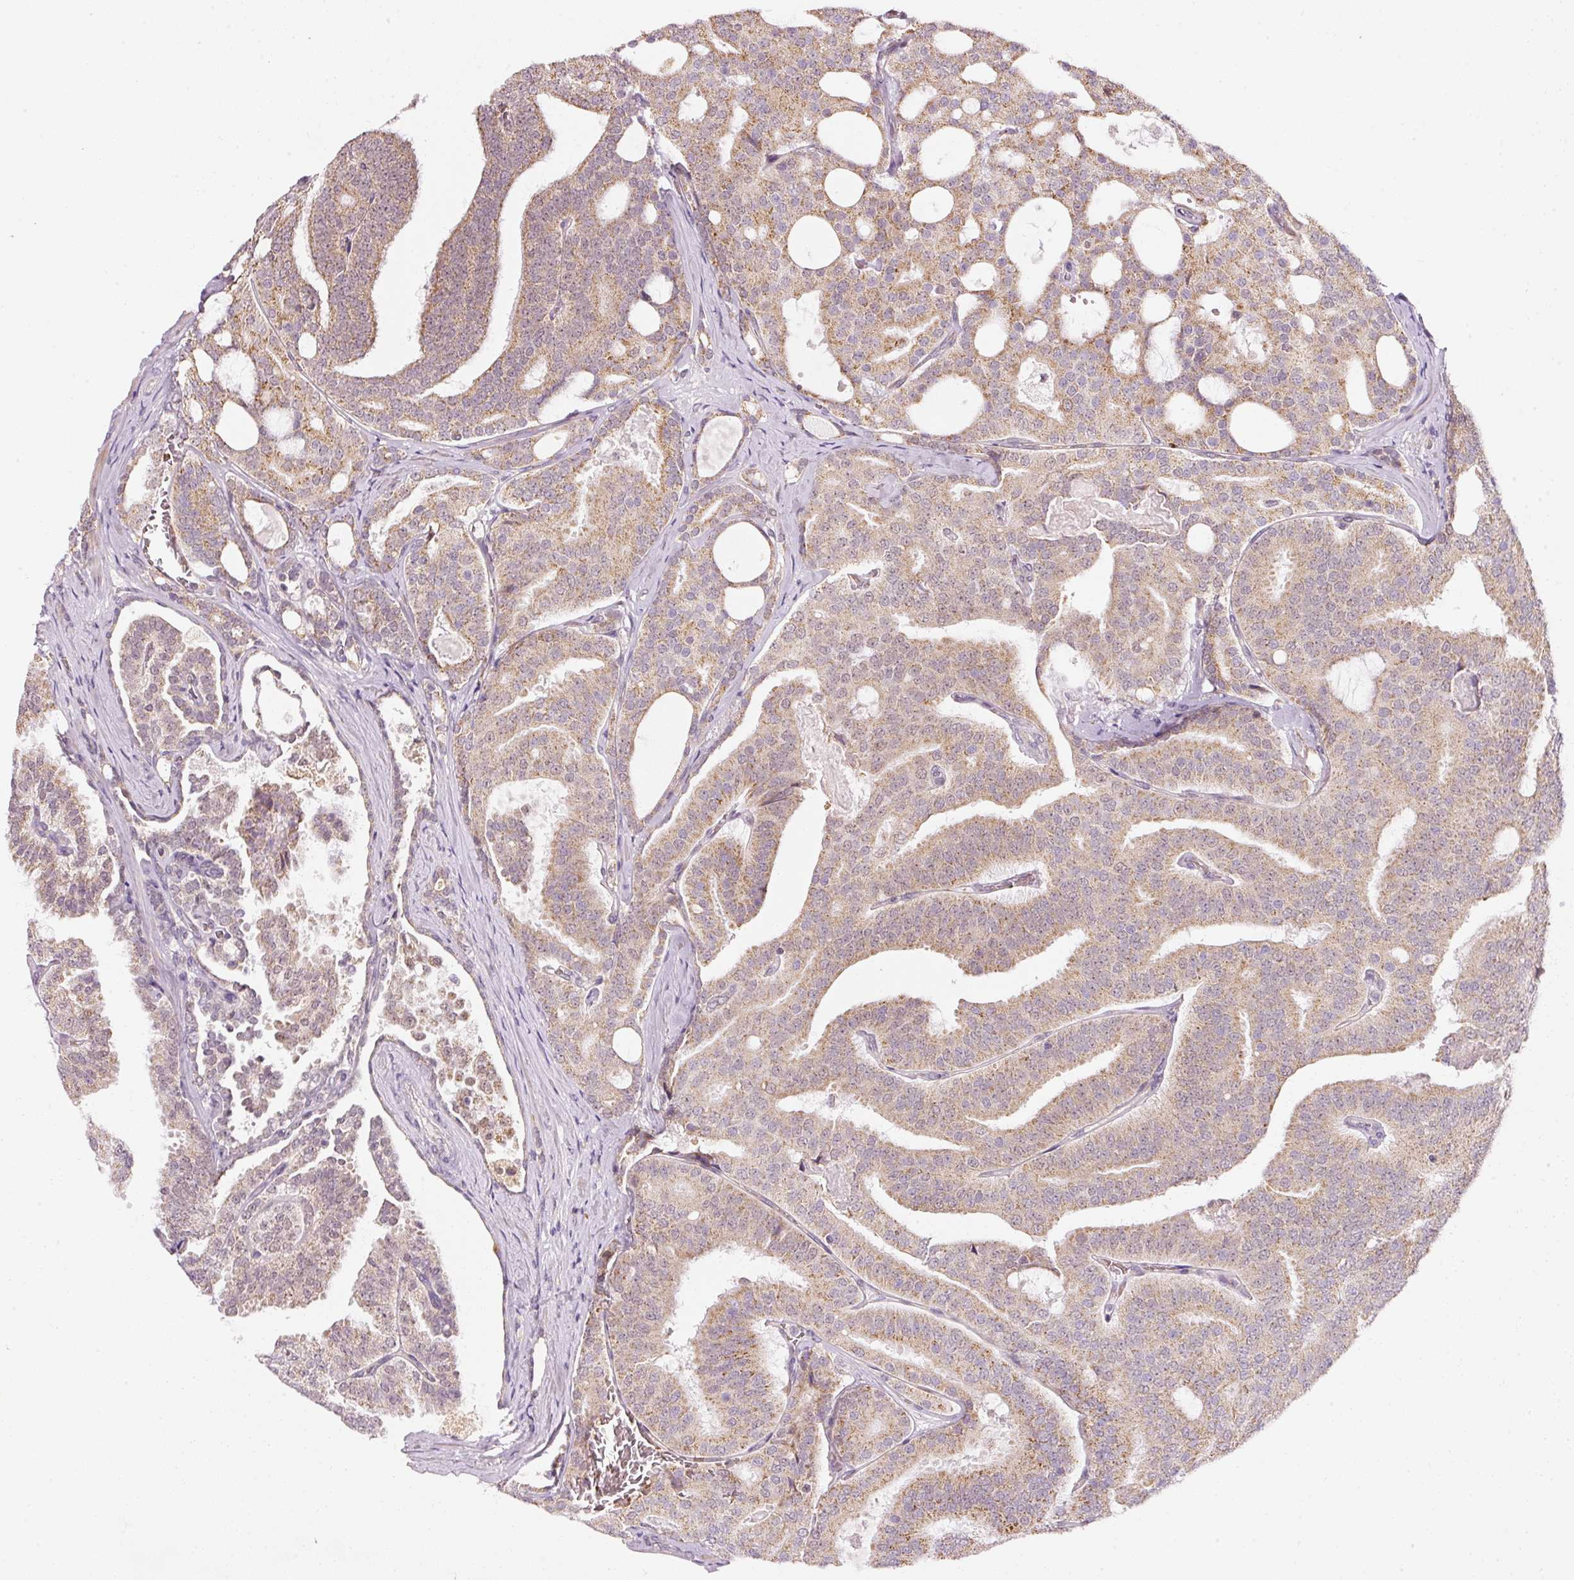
{"staining": {"intensity": "moderate", "quantity": ">75%", "location": "cytoplasmic/membranous"}, "tissue": "prostate cancer", "cell_type": "Tumor cells", "image_type": "cancer", "snomed": [{"axis": "morphology", "description": "Adenocarcinoma, High grade"}, {"axis": "topography", "description": "Prostate"}], "caption": "High-grade adenocarcinoma (prostate) stained with a brown dye demonstrates moderate cytoplasmic/membranous positive expression in approximately >75% of tumor cells.", "gene": "ZNF460", "patient": {"sex": "male", "age": 65}}